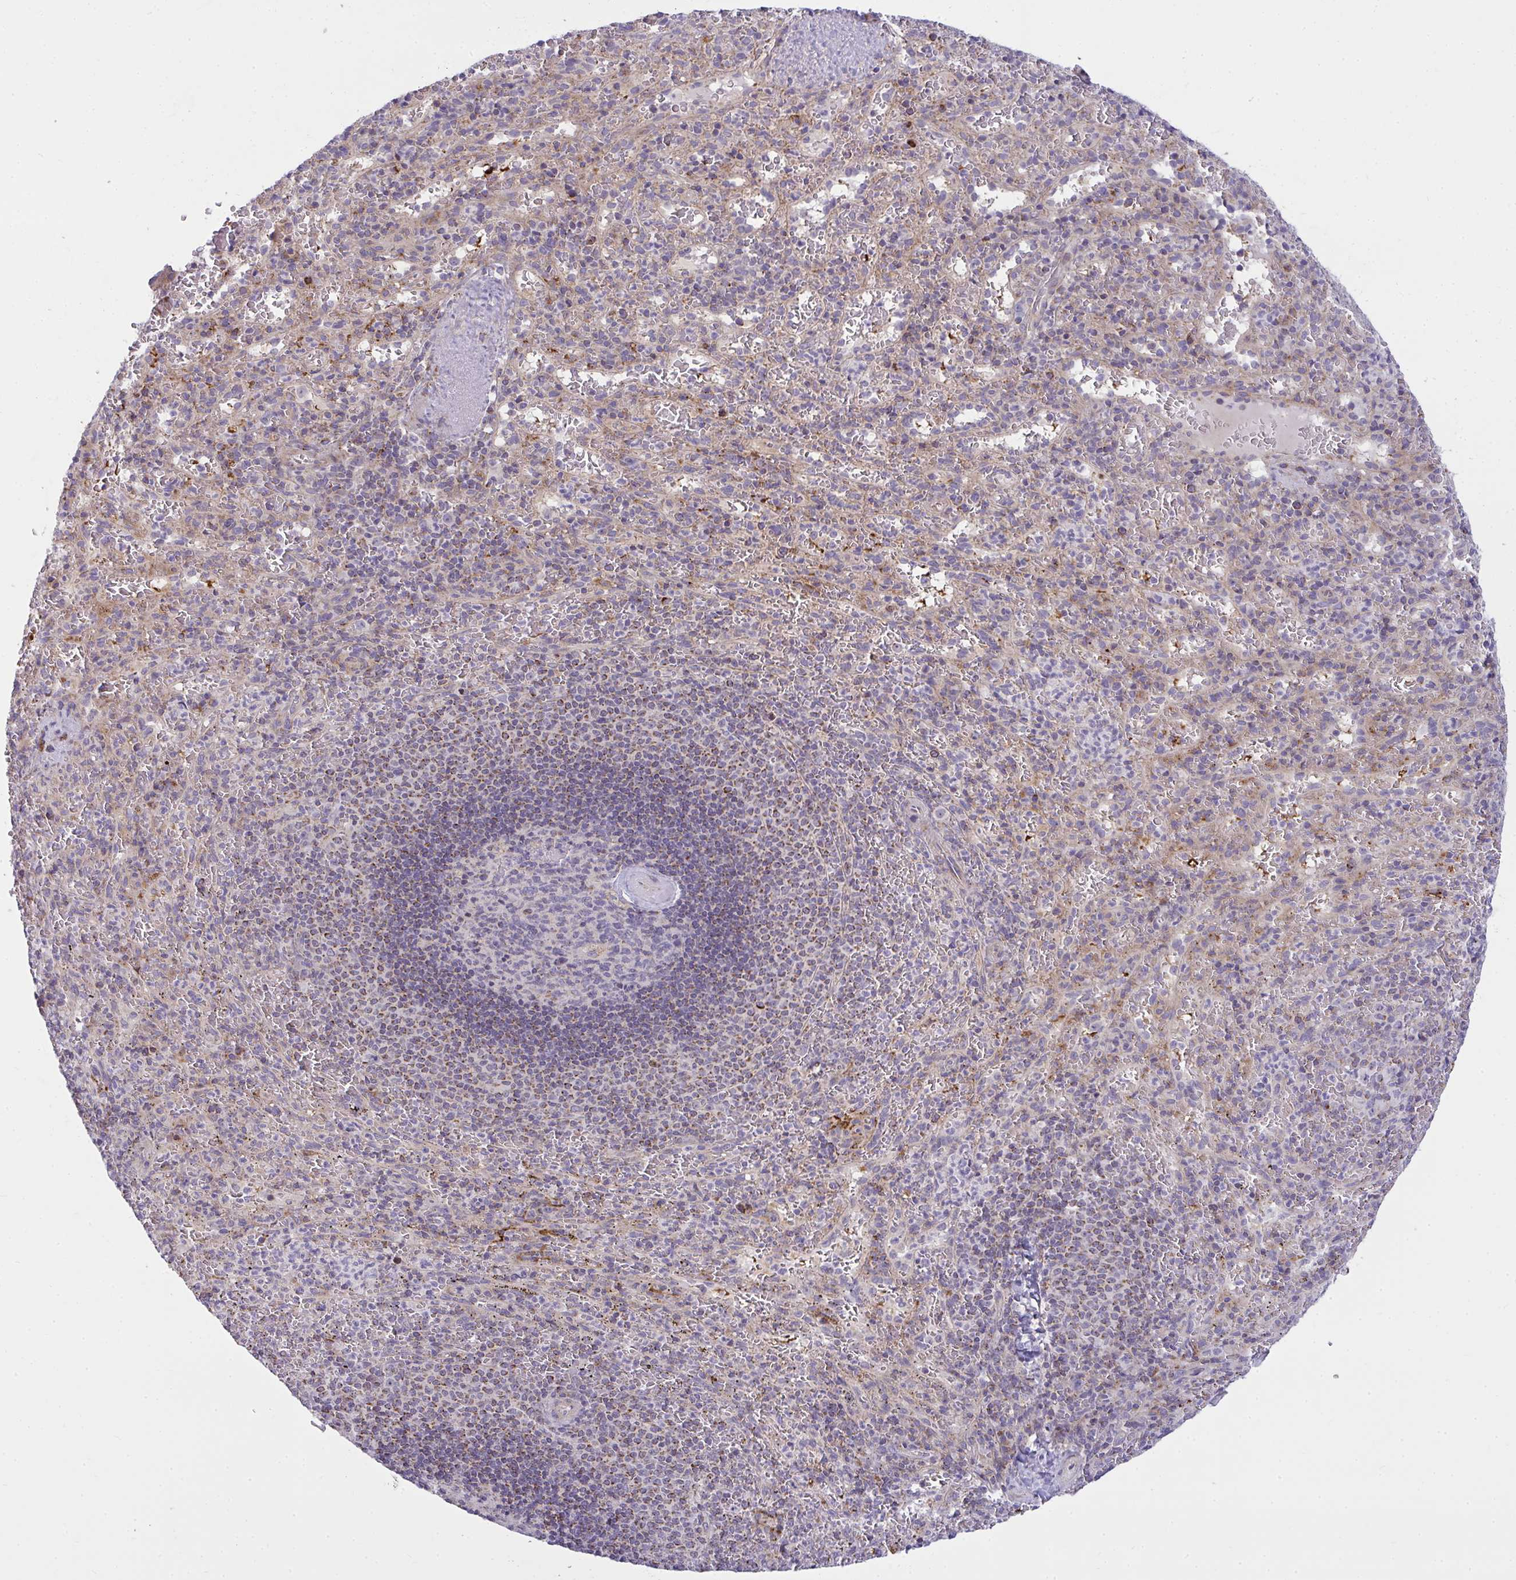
{"staining": {"intensity": "negative", "quantity": "none", "location": "none"}, "tissue": "spleen", "cell_type": "Cells in red pulp", "image_type": "normal", "snomed": [{"axis": "morphology", "description": "Normal tissue, NOS"}, {"axis": "topography", "description": "Spleen"}], "caption": "Histopathology image shows no significant protein staining in cells in red pulp of normal spleen. (Brightfield microscopy of DAB immunohistochemistry (IHC) at high magnification).", "gene": "SRRM4", "patient": {"sex": "male", "age": 57}}